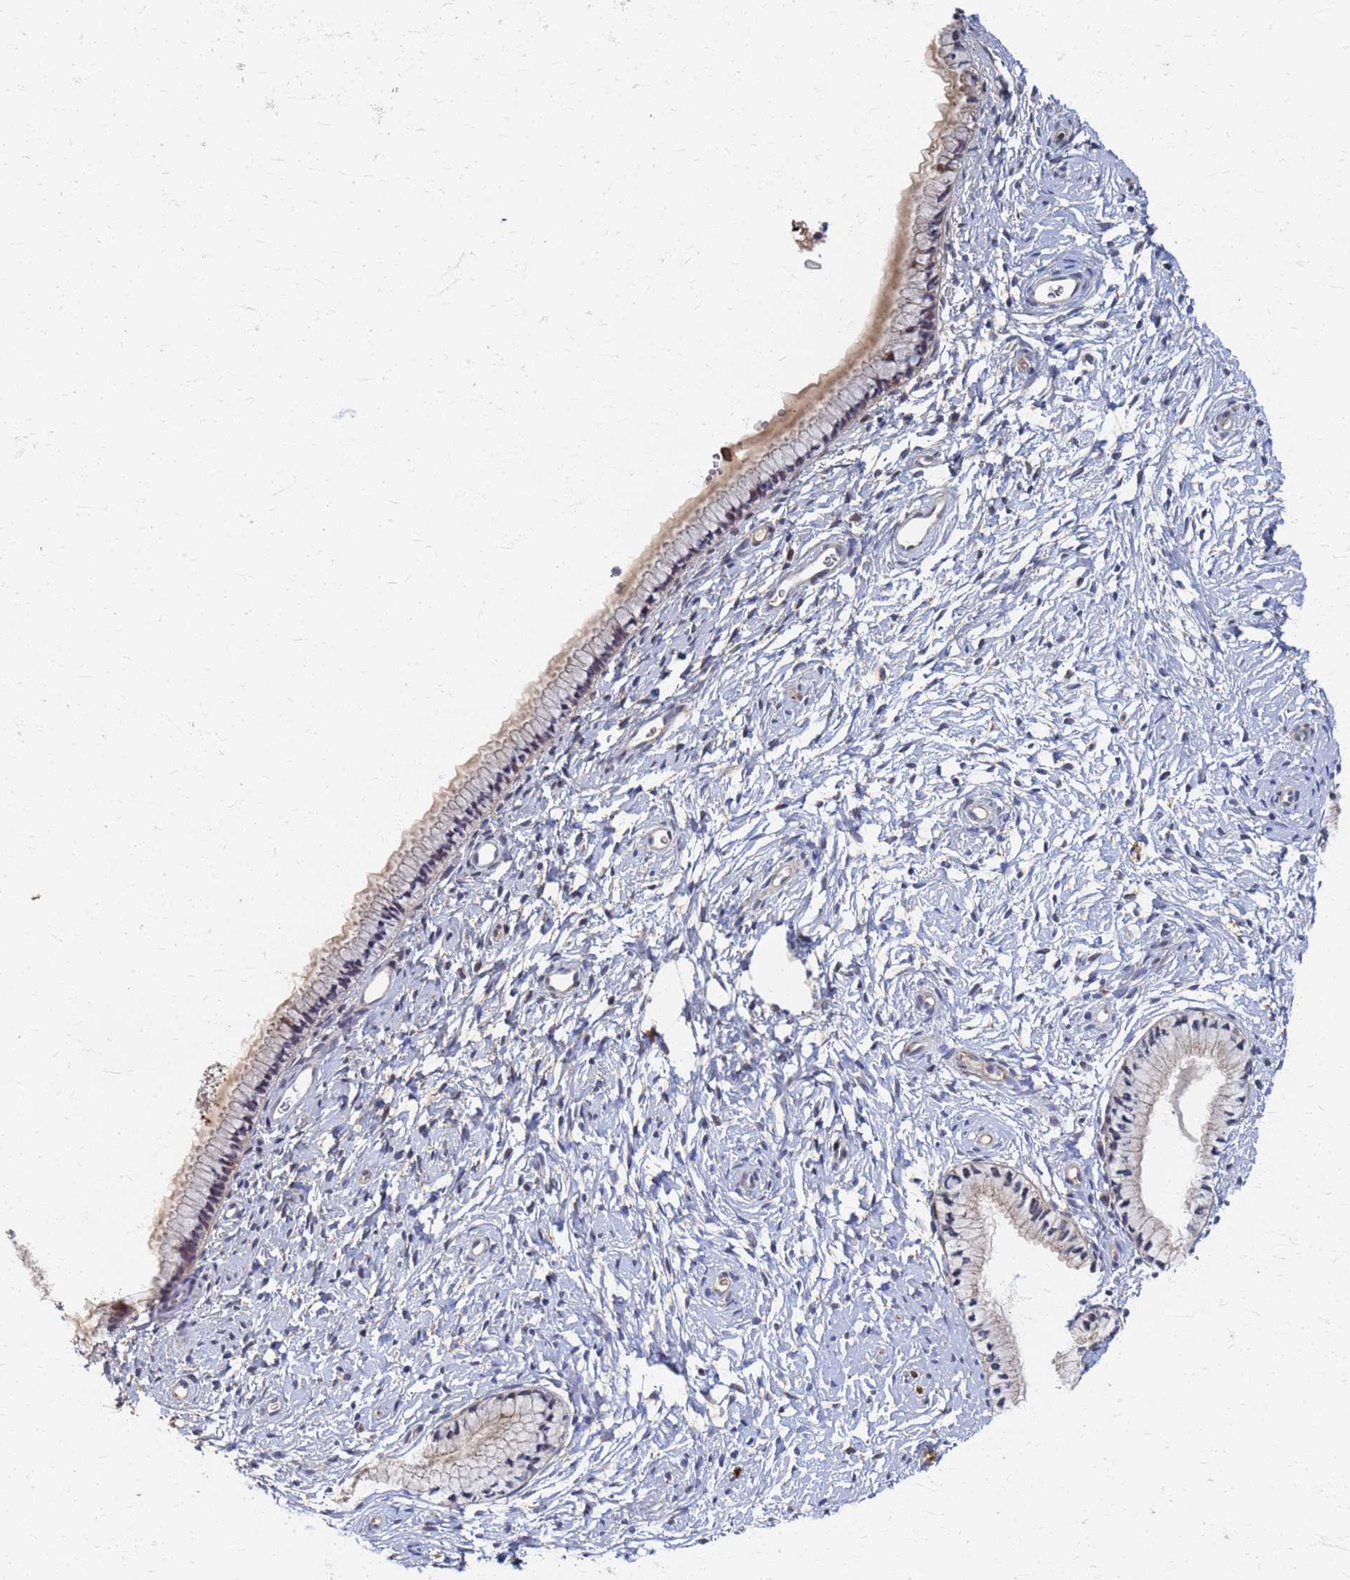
{"staining": {"intensity": "weak", "quantity": "25%-75%", "location": "cytoplasmic/membranous"}, "tissue": "cervix", "cell_type": "Glandular cells", "image_type": "normal", "snomed": [{"axis": "morphology", "description": "Normal tissue, NOS"}, {"axis": "topography", "description": "Cervix"}], "caption": "A histopathology image showing weak cytoplasmic/membranous staining in approximately 25%-75% of glandular cells in unremarkable cervix, as visualized by brown immunohistochemical staining.", "gene": "ATPAF1", "patient": {"sex": "female", "age": 33}}